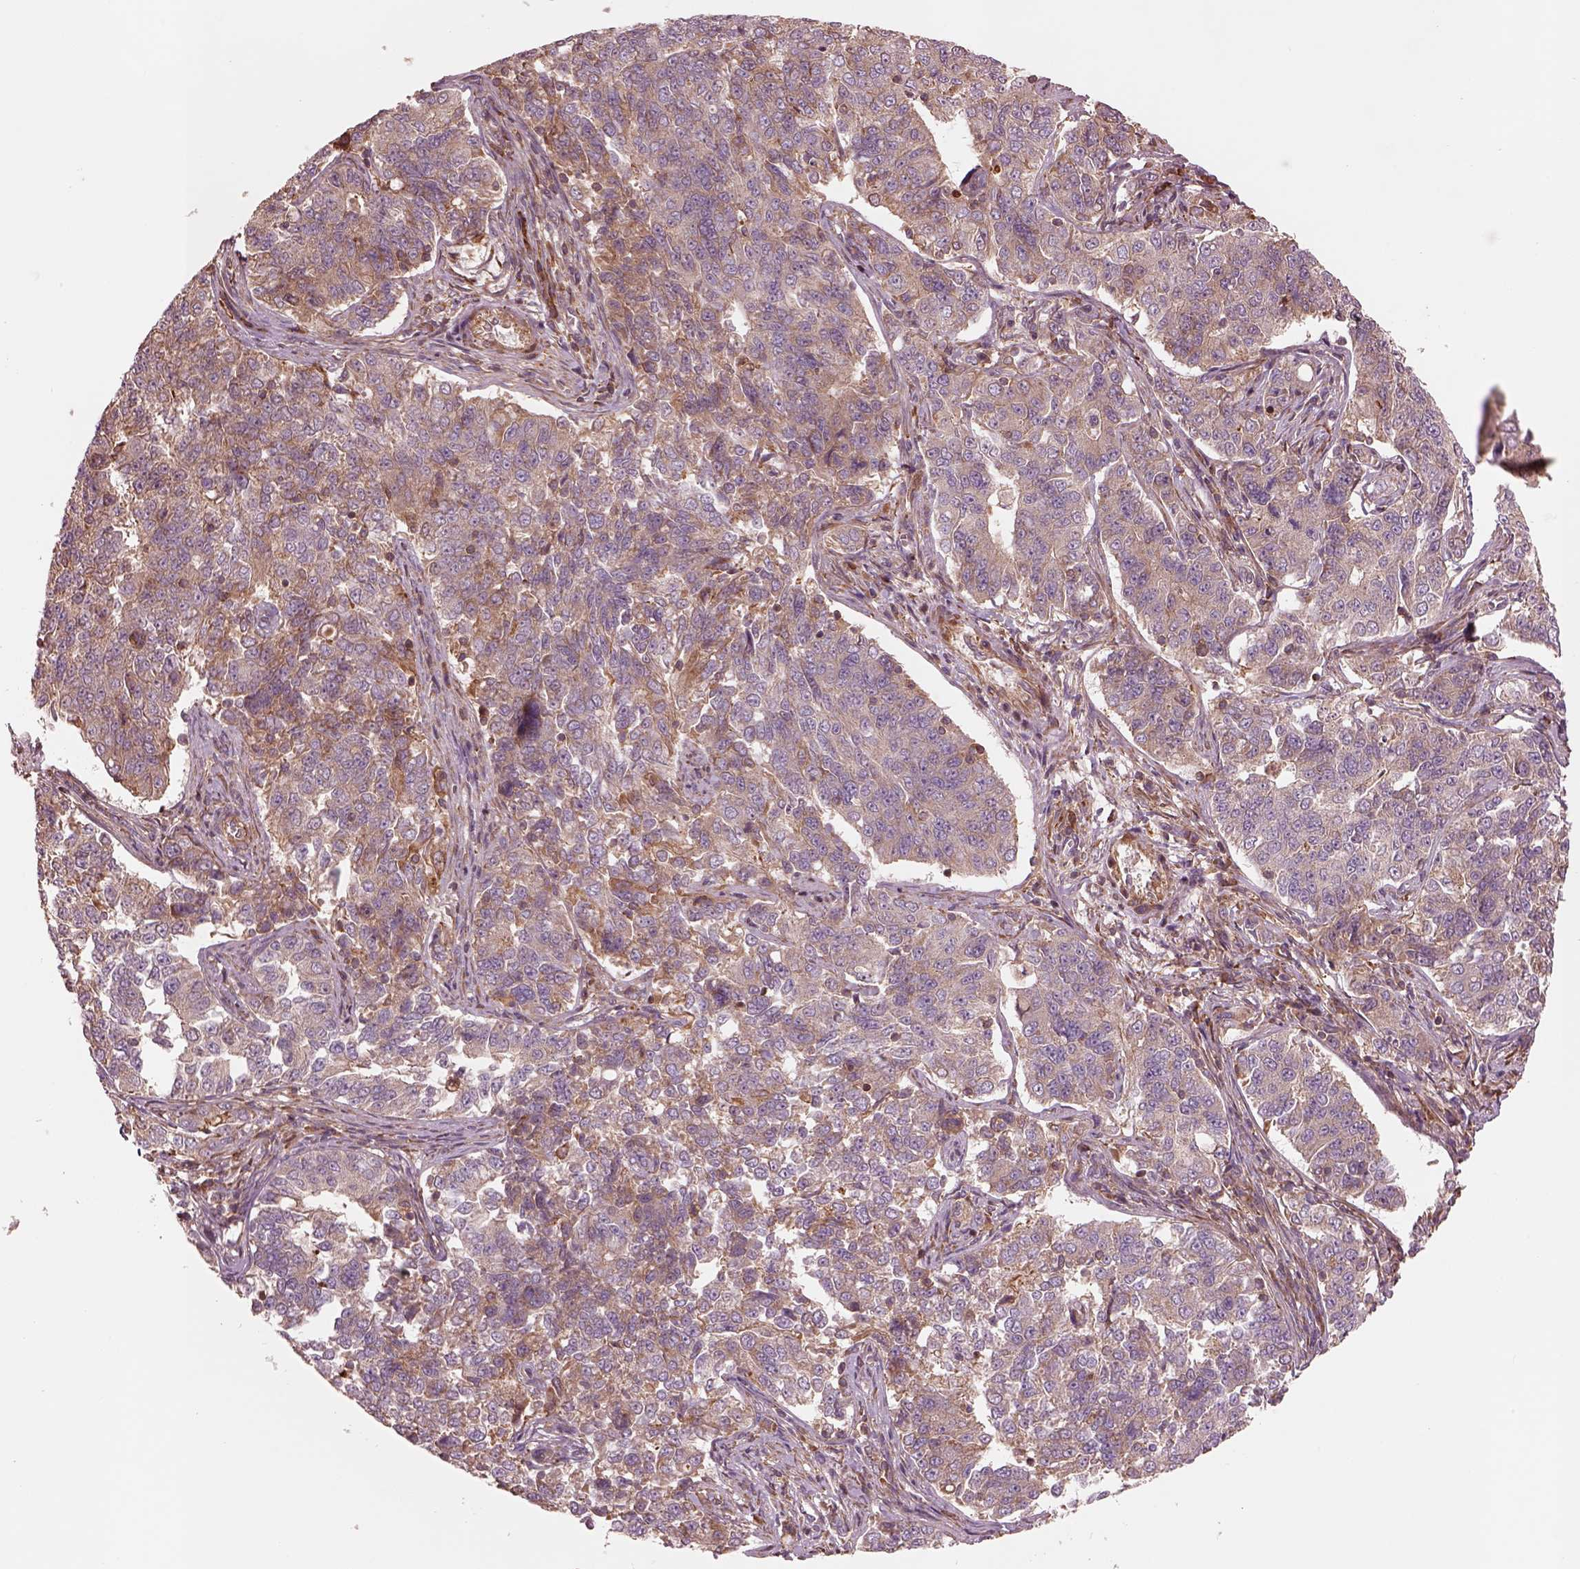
{"staining": {"intensity": "moderate", "quantity": "<25%", "location": "cytoplasmic/membranous"}, "tissue": "endometrial cancer", "cell_type": "Tumor cells", "image_type": "cancer", "snomed": [{"axis": "morphology", "description": "Adenocarcinoma, NOS"}, {"axis": "topography", "description": "Endometrium"}], "caption": "This is an image of IHC staining of adenocarcinoma (endometrial), which shows moderate expression in the cytoplasmic/membranous of tumor cells.", "gene": "ASCC2", "patient": {"sex": "female", "age": 43}}